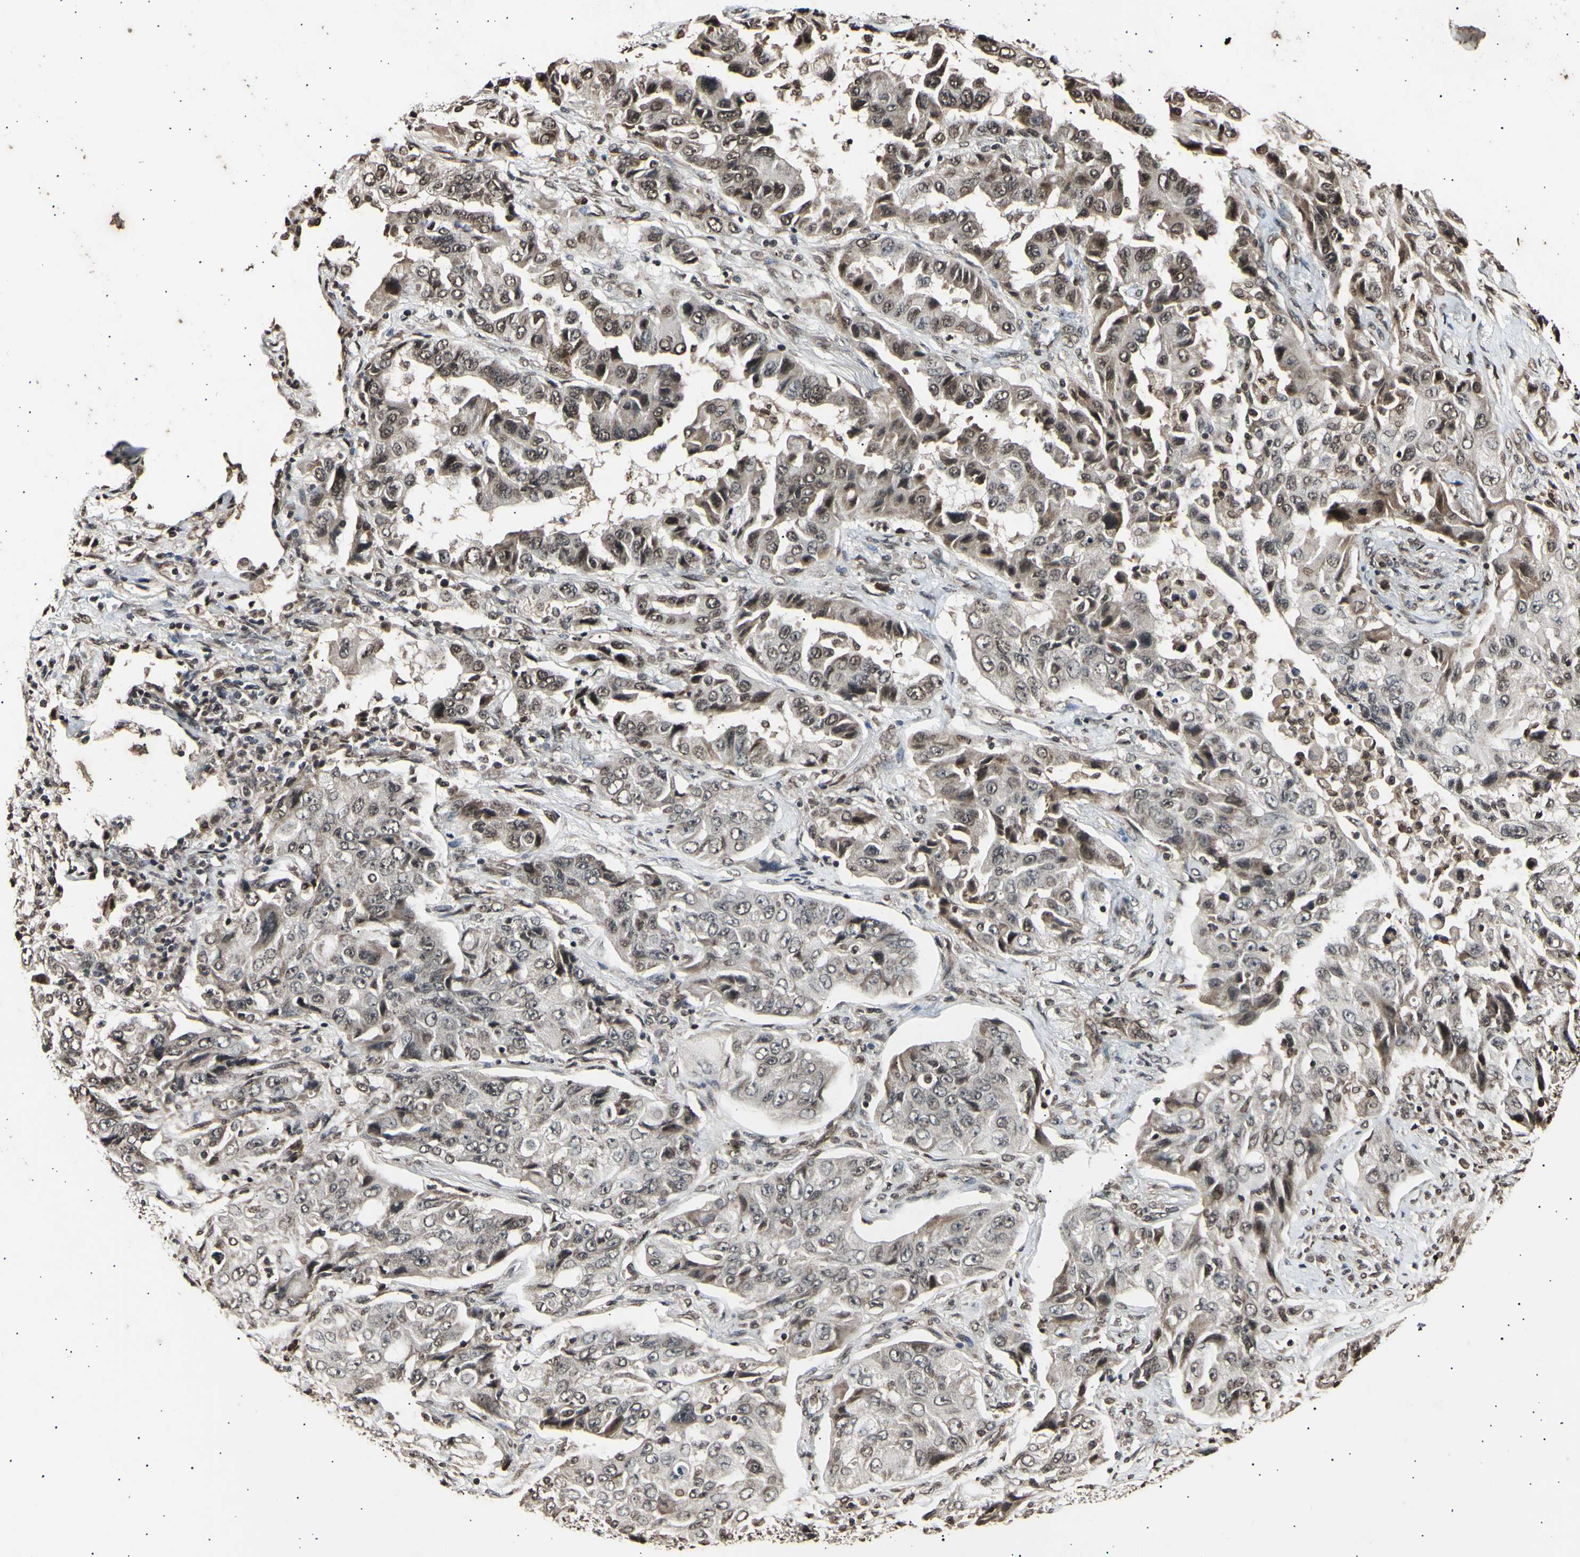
{"staining": {"intensity": "moderate", "quantity": ">75%", "location": "cytoplasmic/membranous,nuclear"}, "tissue": "lung cancer", "cell_type": "Tumor cells", "image_type": "cancer", "snomed": [{"axis": "morphology", "description": "Adenocarcinoma, NOS"}, {"axis": "topography", "description": "Lung"}], "caption": "This micrograph shows immunohistochemistry staining of human adenocarcinoma (lung), with medium moderate cytoplasmic/membranous and nuclear expression in approximately >75% of tumor cells.", "gene": "ANAPC7", "patient": {"sex": "female", "age": 65}}